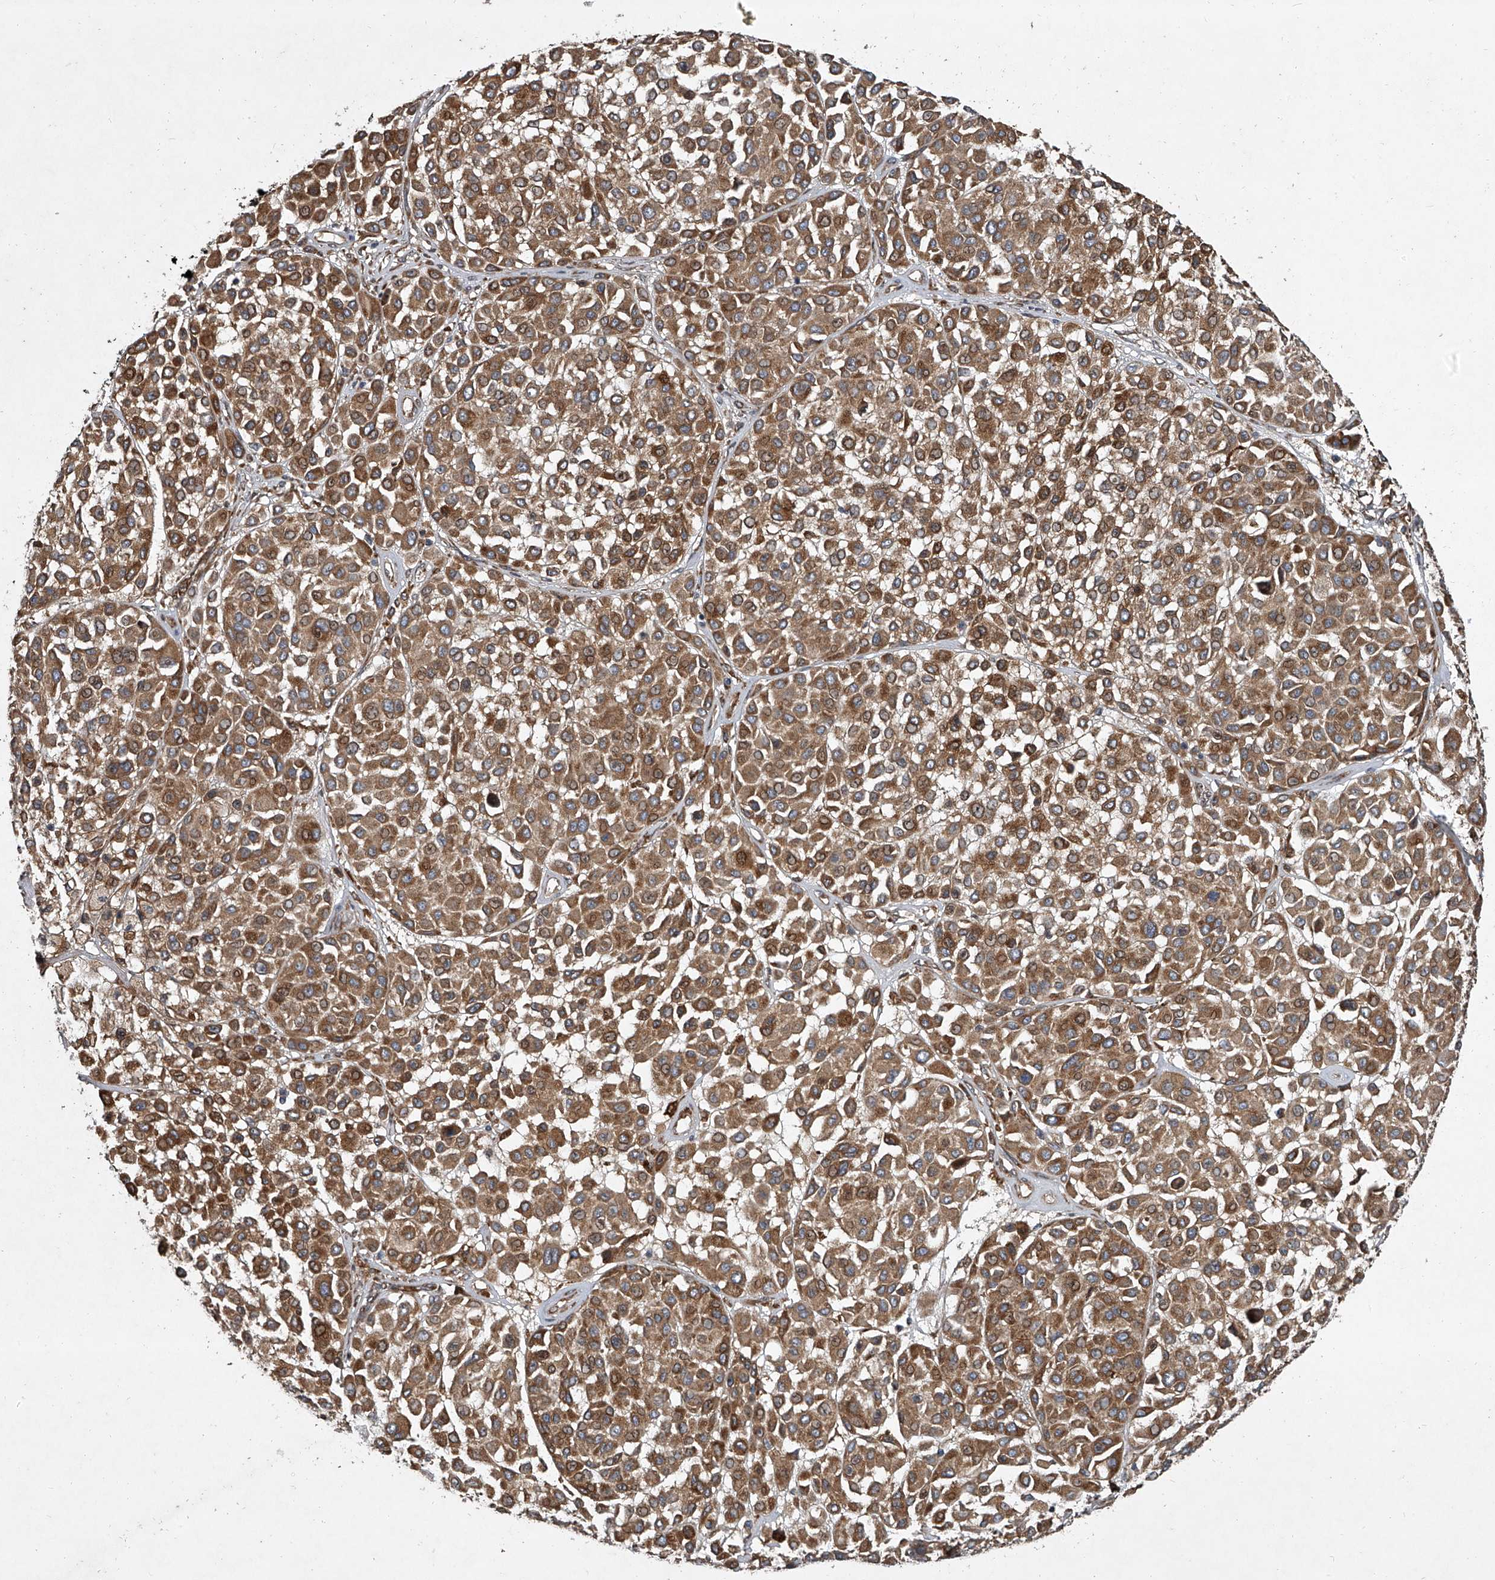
{"staining": {"intensity": "strong", "quantity": ">75%", "location": "cytoplasmic/membranous"}, "tissue": "melanoma", "cell_type": "Tumor cells", "image_type": "cancer", "snomed": [{"axis": "morphology", "description": "Malignant melanoma, Metastatic site"}, {"axis": "topography", "description": "Soft tissue"}], "caption": "Approximately >75% of tumor cells in human malignant melanoma (metastatic site) reveal strong cytoplasmic/membranous protein positivity as visualized by brown immunohistochemical staining.", "gene": "EVA1C", "patient": {"sex": "male", "age": 41}}